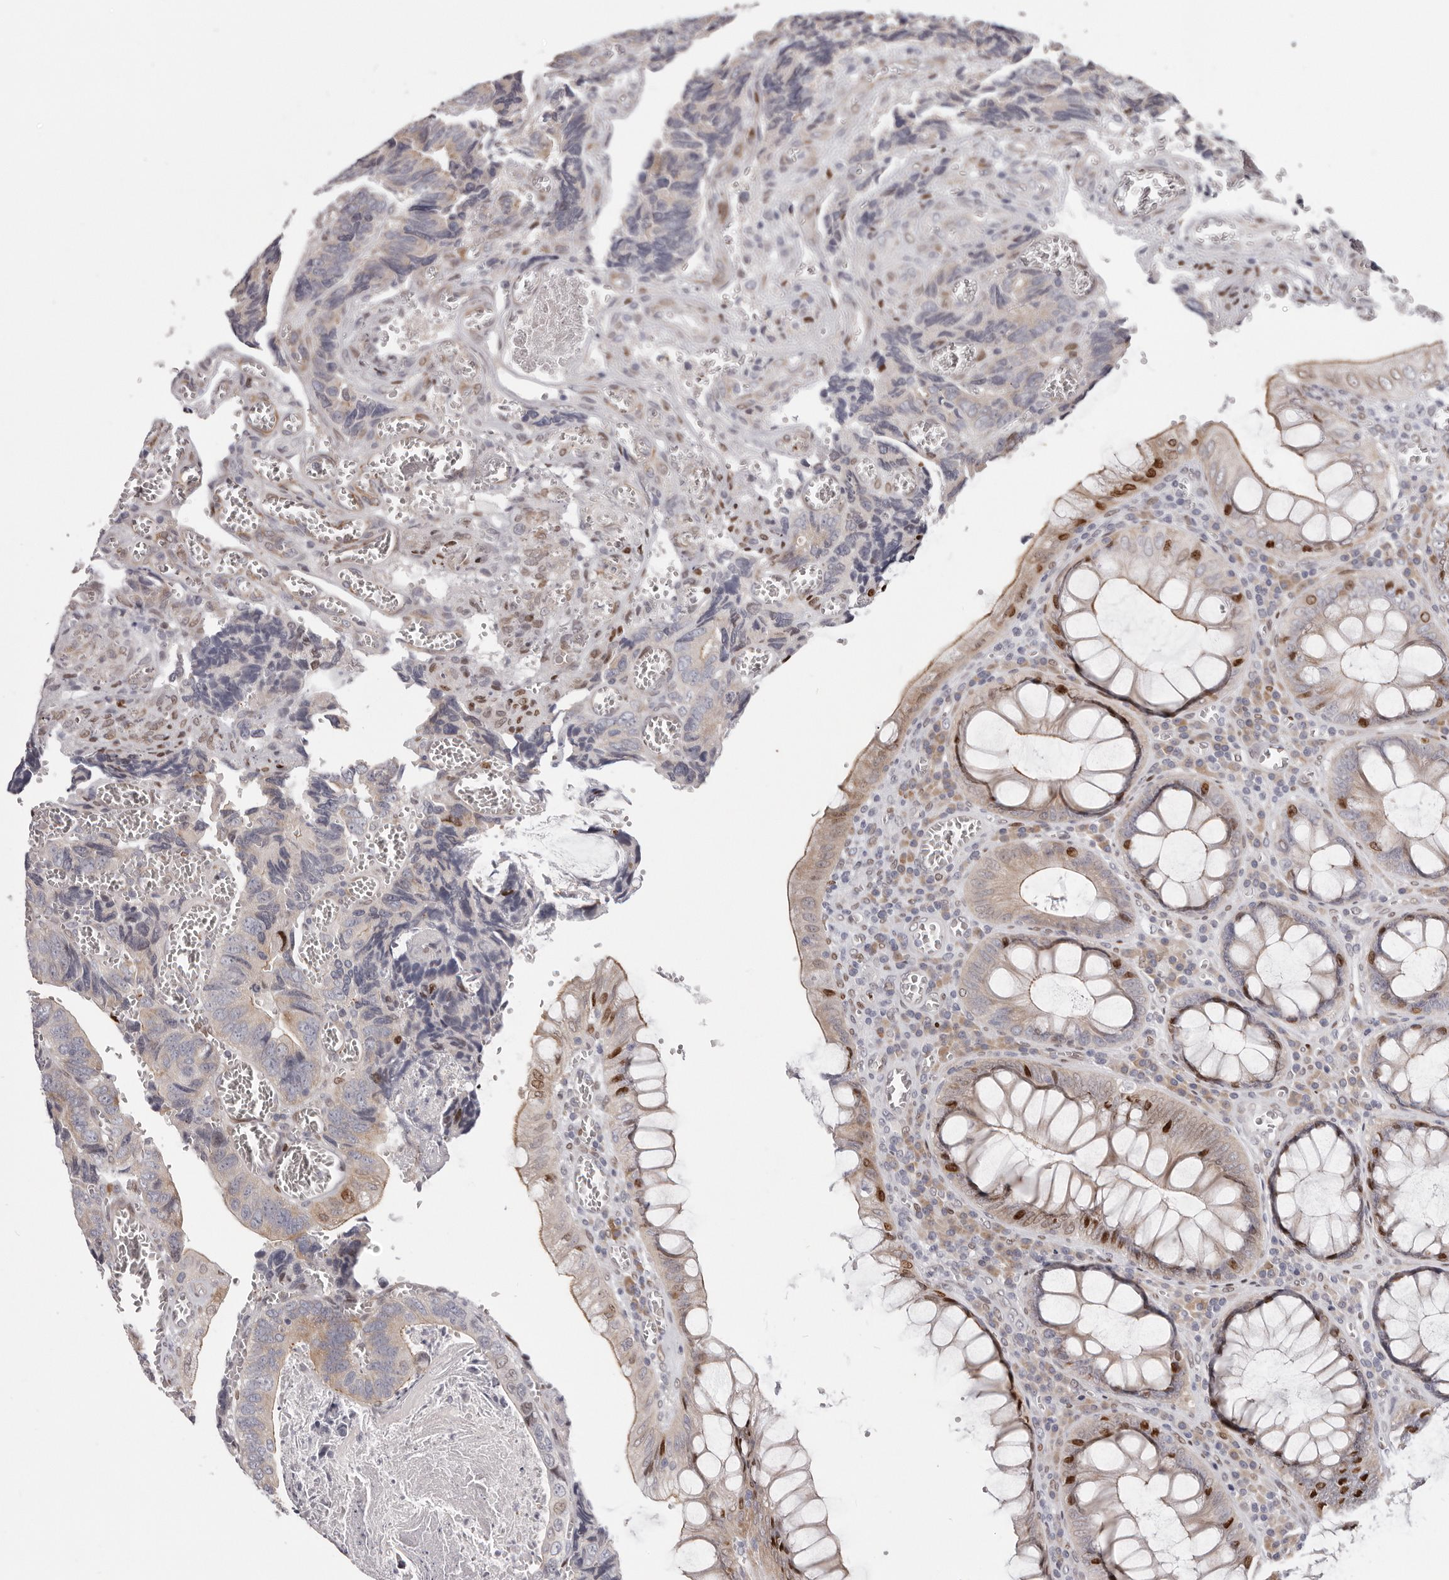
{"staining": {"intensity": "negative", "quantity": "none", "location": "none"}, "tissue": "colorectal cancer", "cell_type": "Tumor cells", "image_type": "cancer", "snomed": [{"axis": "morphology", "description": "Adenocarcinoma, NOS"}, {"axis": "topography", "description": "Colon"}], "caption": "Tumor cells show no significant positivity in adenocarcinoma (colorectal). Brightfield microscopy of immunohistochemistry stained with DAB (brown) and hematoxylin (blue), captured at high magnification.", "gene": "SRP19", "patient": {"sex": "male", "age": 72}}